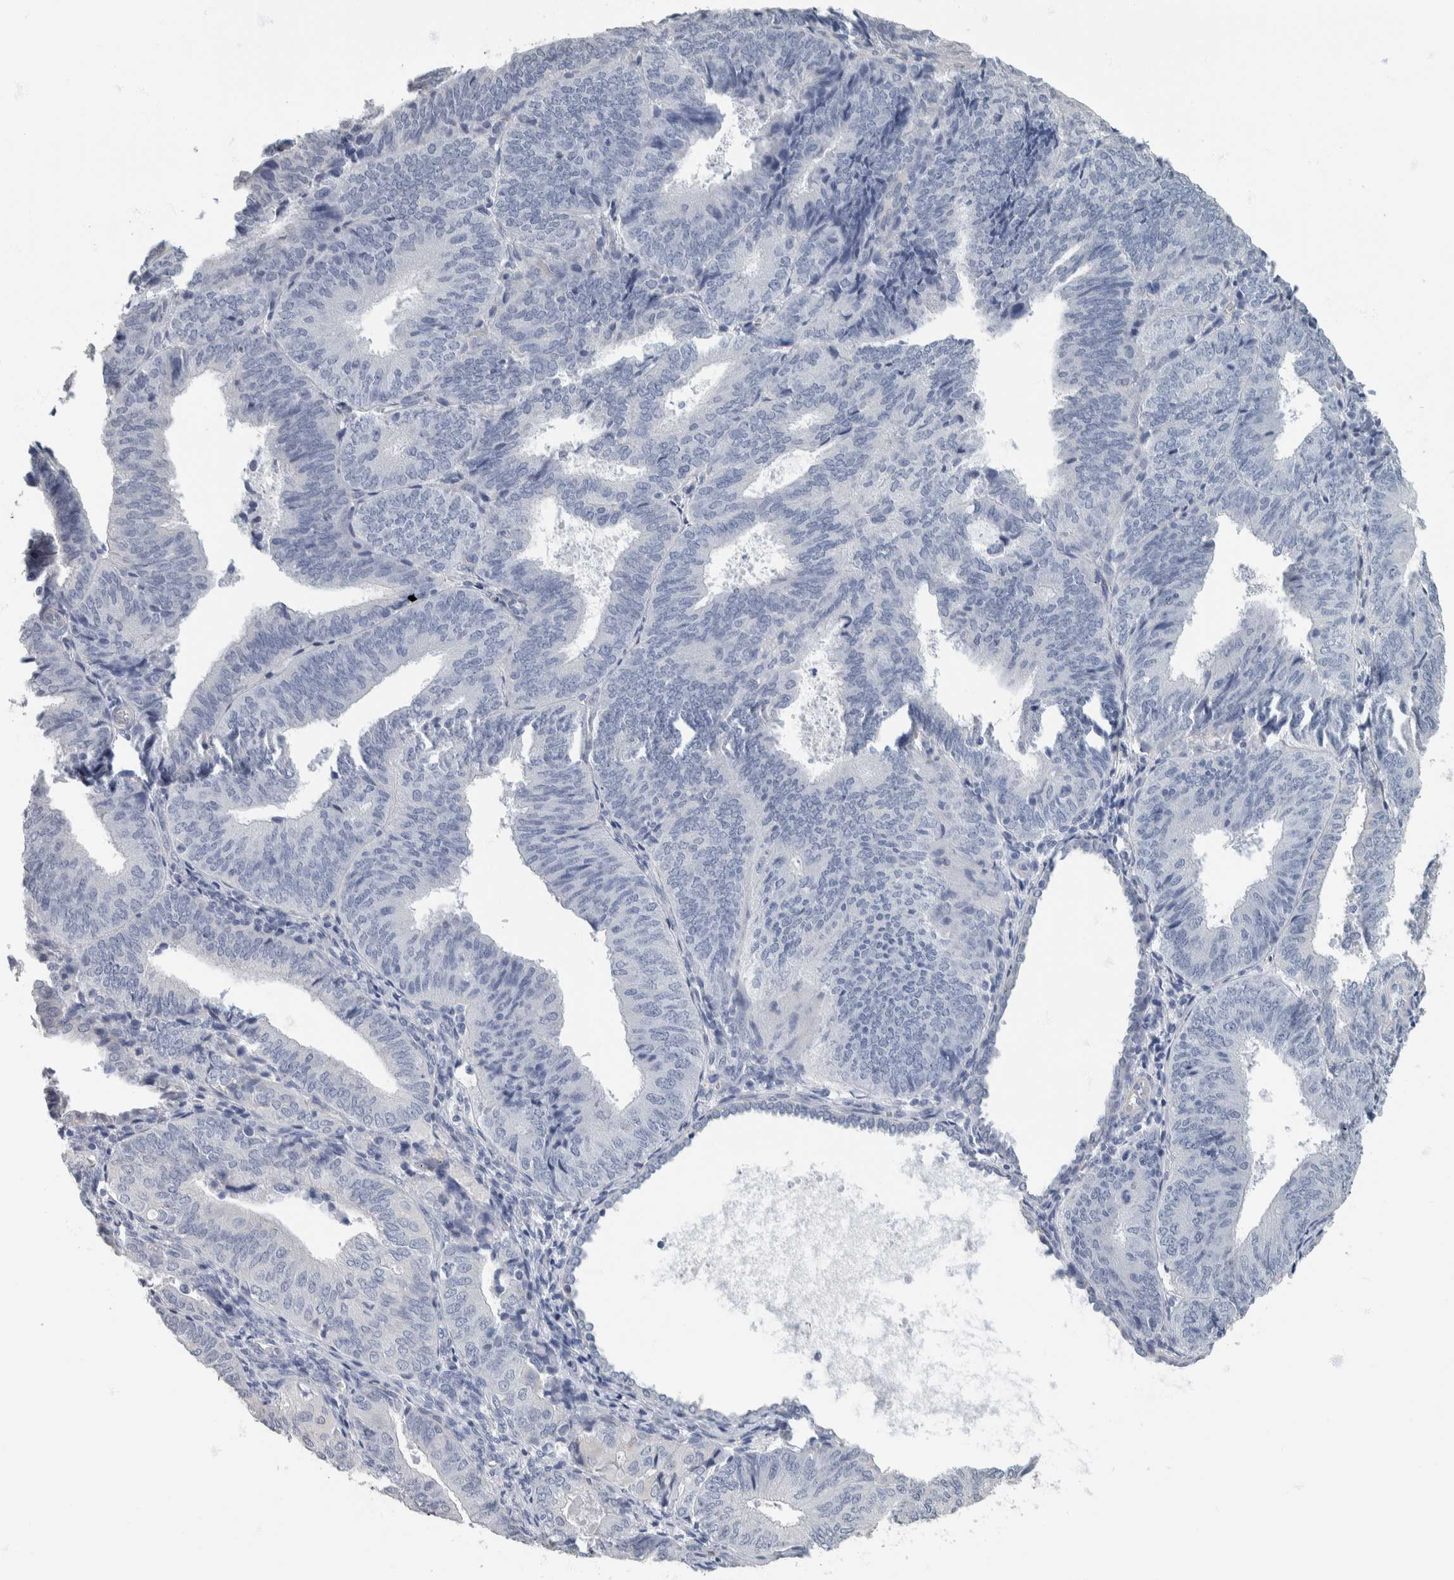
{"staining": {"intensity": "negative", "quantity": "none", "location": "none"}, "tissue": "endometrial cancer", "cell_type": "Tumor cells", "image_type": "cancer", "snomed": [{"axis": "morphology", "description": "Adenocarcinoma, NOS"}, {"axis": "topography", "description": "Endometrium"}], "caption": "Immunohistochemistry of endometrial cancer reveals no expression in tumor cells.", "gene": "NEFM", "patient": {"sex": "female", "age": 81}}